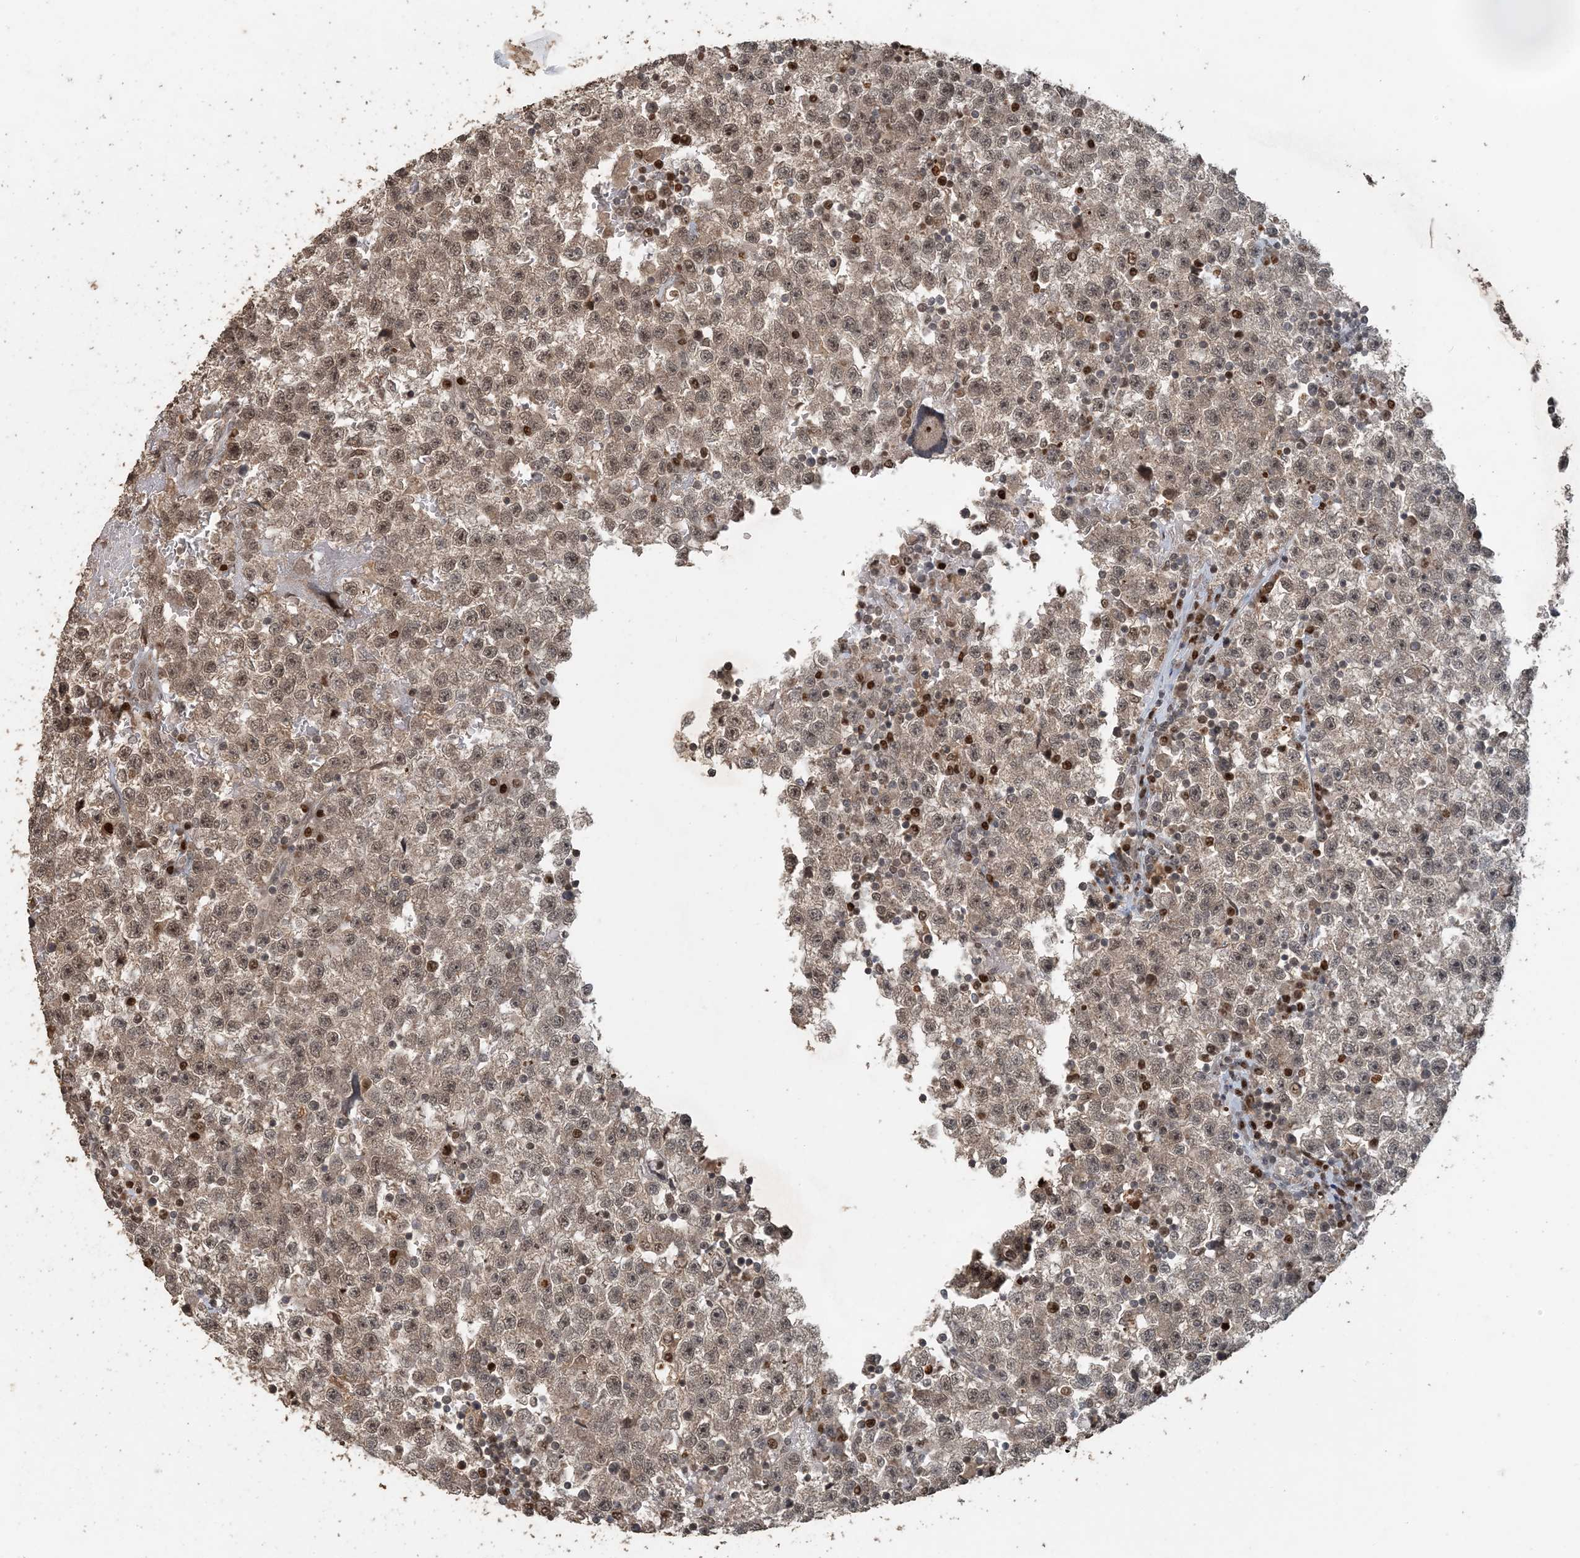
{"staining": {"intensity": "moderate", "quantity": ">75%", "location": "nuclear"}, "tissue": "testis cancer", "cell_type": "Tumor cells", "image_type": "cancer", "snomed": [{"axis": "morphology", "description": "Seminoma, NOS"}, {"axis": "topography", "description": "Testis"}], "caption": "This is an image of IHC staining of testis cancer (seminoma), which shows moderate expression in the nuclear of tumor cells.", "gene": "ATP13A2", "patient": {"sex": "male", "age": 22}}